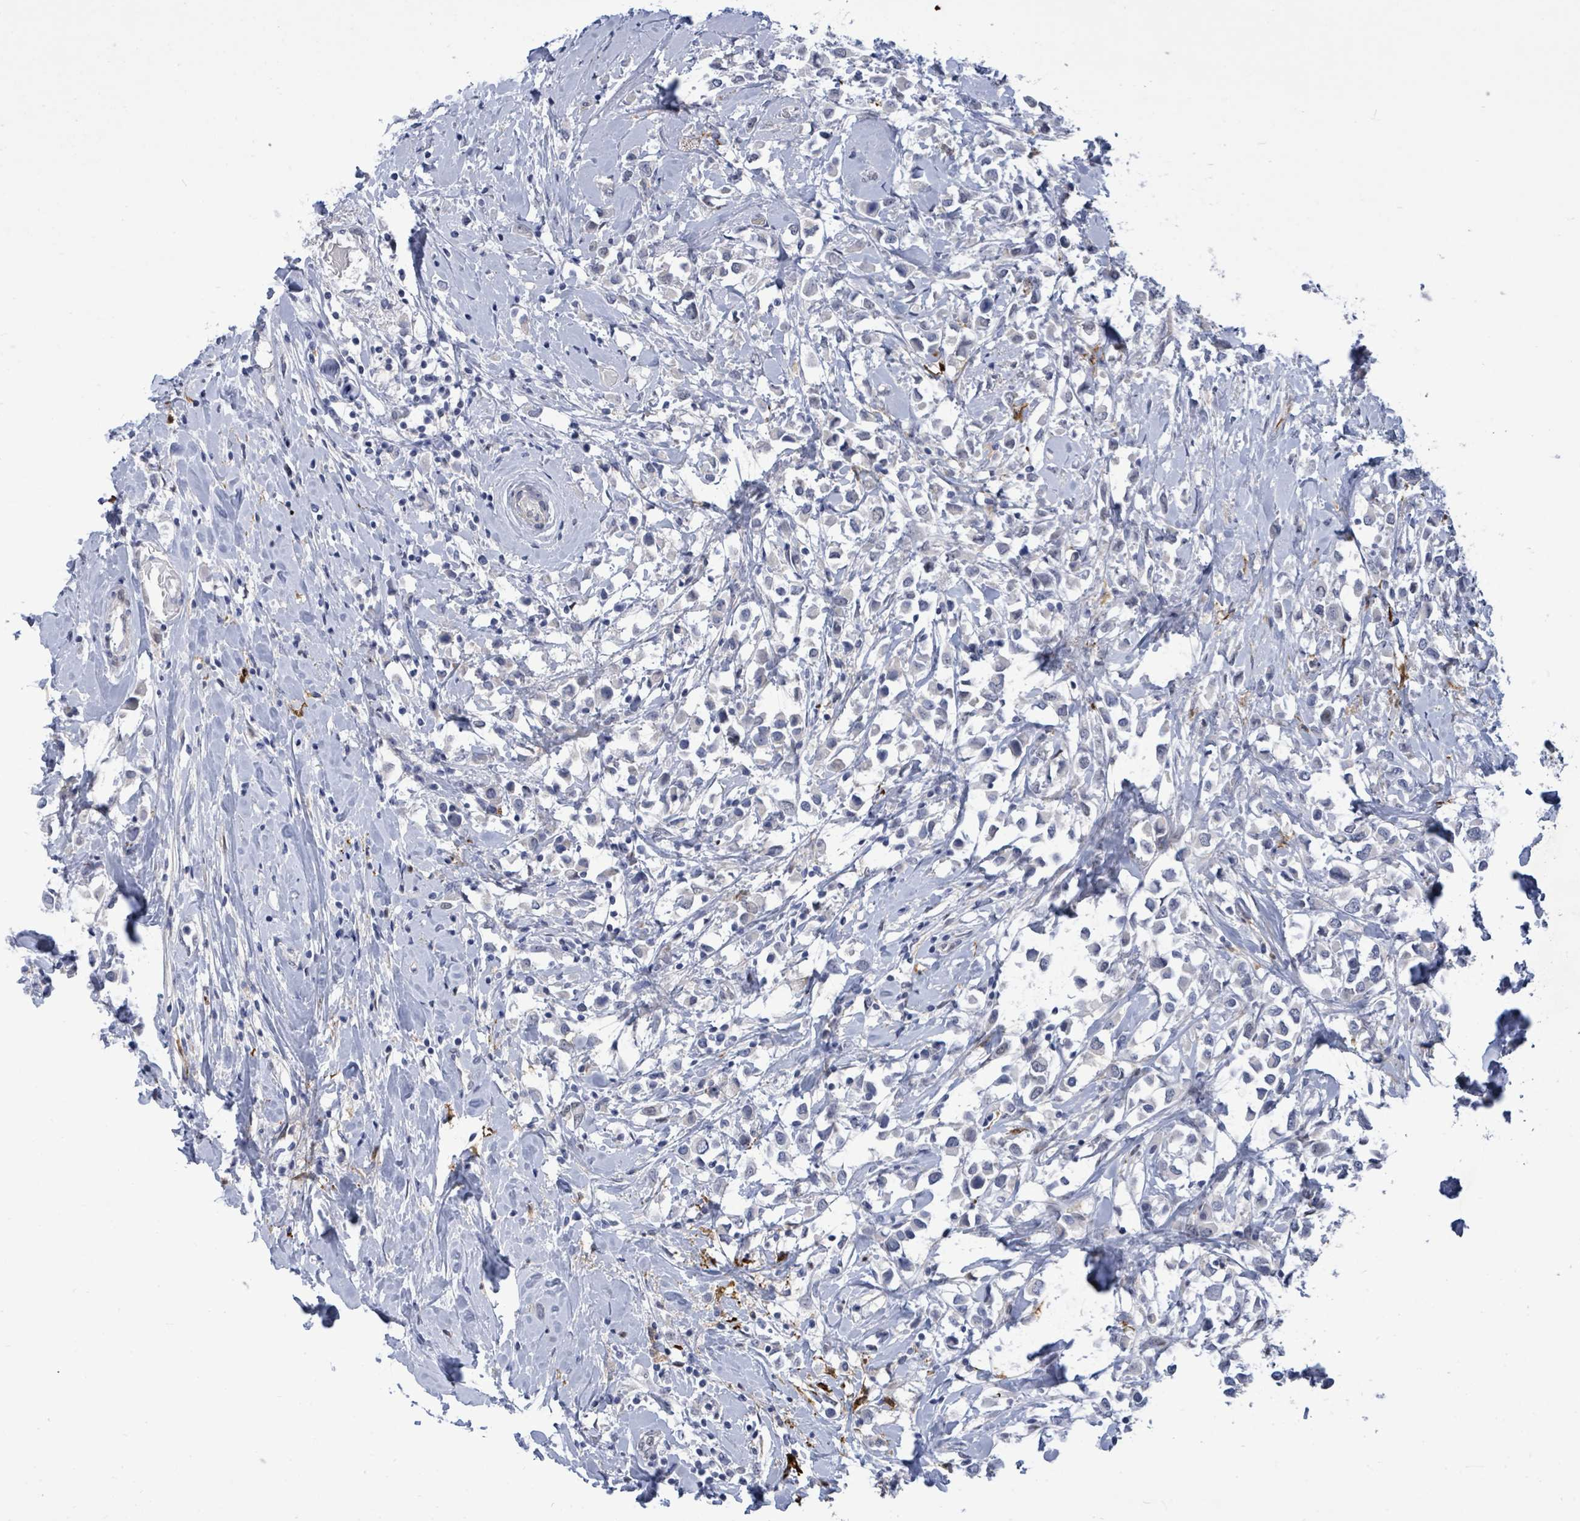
{"staining": {"intensity": "negative", "quantity": "none", "location": "none"}, "tissue": "breast cancer", "cell_type": "Tumor cells", "image_type": "cancer", "snomed": [{"axis": "morphology", "description": "Duct carcinoma"}, {"axis": "topography", "description": "Breast"}], "caption": "Immunohistochemistry photomicrograph of human breast cancer (intraductal carcinoma) stained for a protein (brown), which demonstrates no positivity in tumor cells. The staining was performed using DAB to visualize the protein expression in brown, while the nuclei were stained in blue with hematoxylin (Magnification: 20x).", "gene": "CT45A5", "patient": {"sex": "female", "age": 61}}